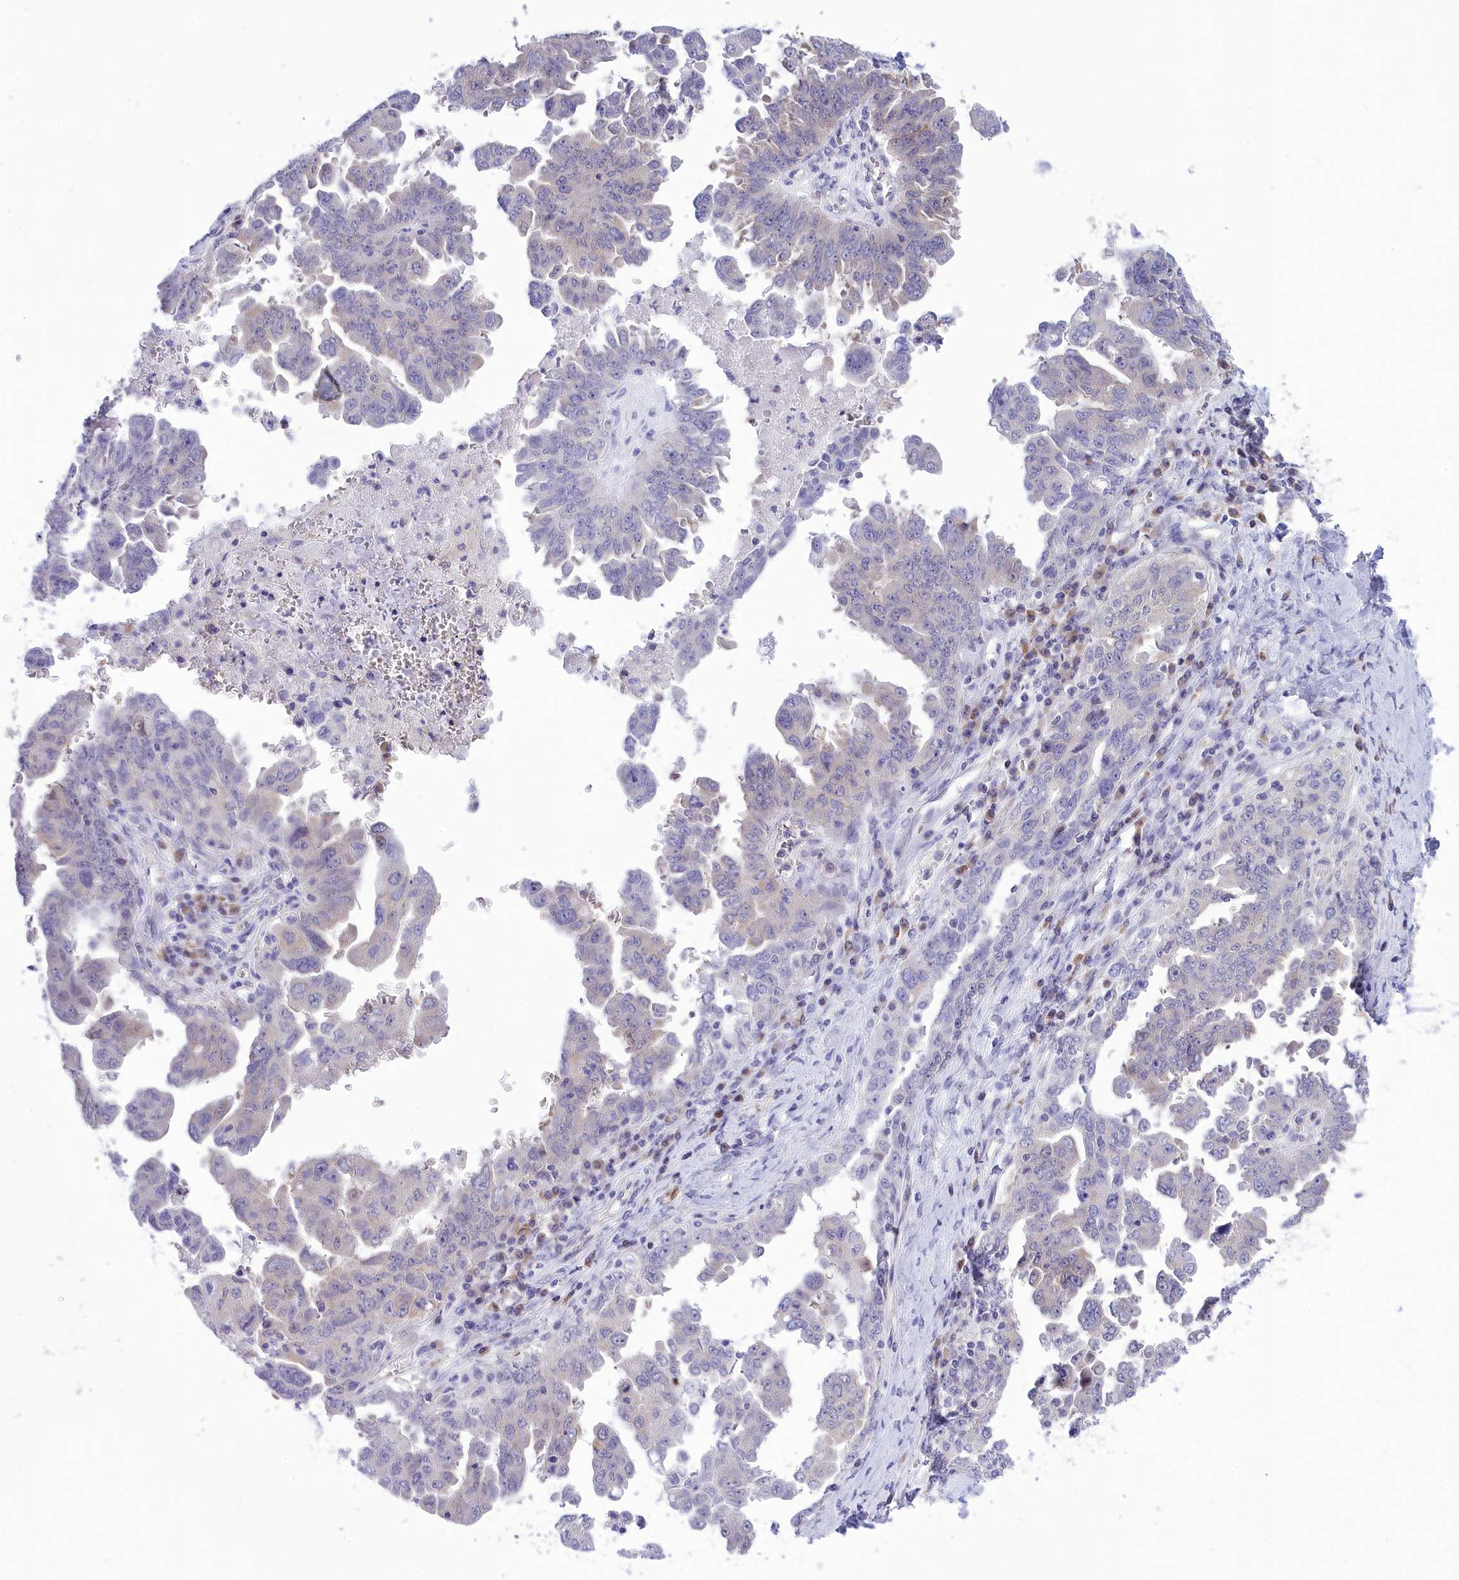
{"staining": {"intensity": "negative", "quantity": "none", "location": "none"}, "tissue": "ovarian cancer", "cell_type": "Tumor cells", "image_type": "cancer", "snomed": [{"axis": "morphology", "description": "Carcinoma, endometroid"}, {"axis": "topography", "description": "Ovary"}], "caption": "Immunohistochemical staining of ovarian cancer (endometroid carcinoma) reveals no significant positivity in tumor cells. Brightfield microscopy of immunohistochemistry stained with DAB (brown) and hematoxylin (blue), captured at high magnification.", "gene": "DCAF16", "patient": {"sex": "female", "age": 62}}